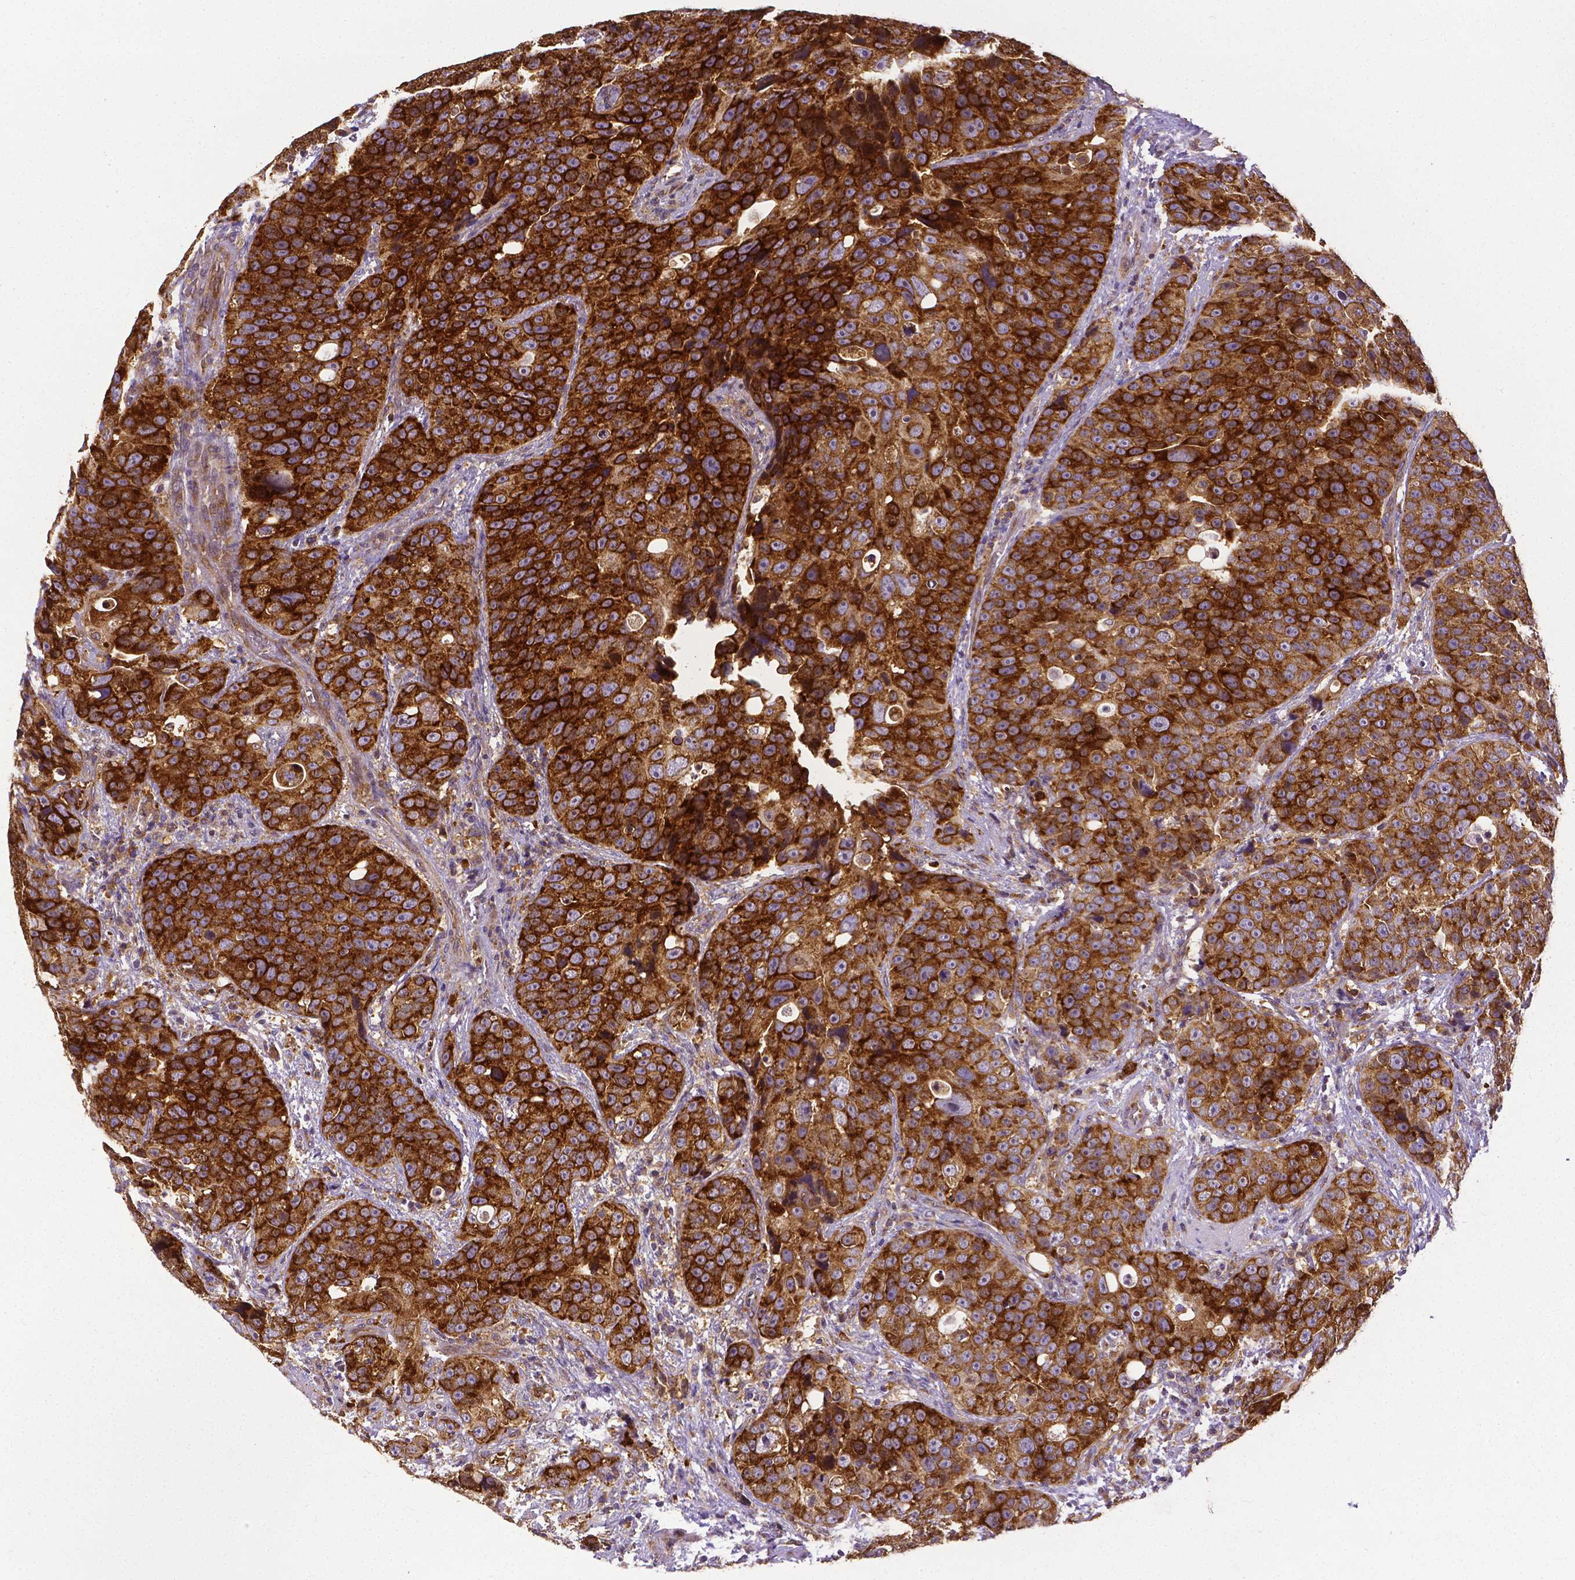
{"staining": {"intensity": "strong", "quantity": ">75%", "location": "cytoplasmic/membranous"}, "tissue": "urothelial cancer", "cell_type": "Tumor cells", "image_type": "cancer", "snomed": [{"axis": "morphology", "description": "Urothelial carcinoma, NOS"}, {"axis": "topography", "description": "Urinary bladder"}], "caption": "Immunohistochemical staining of urothelial cancer reveals high levels of strong cytoplasmic/membranous protein positivity in approximately >75% of tumor cells.", "gene": "DICER1", "patient": {"sex": "male", "age": 52}}